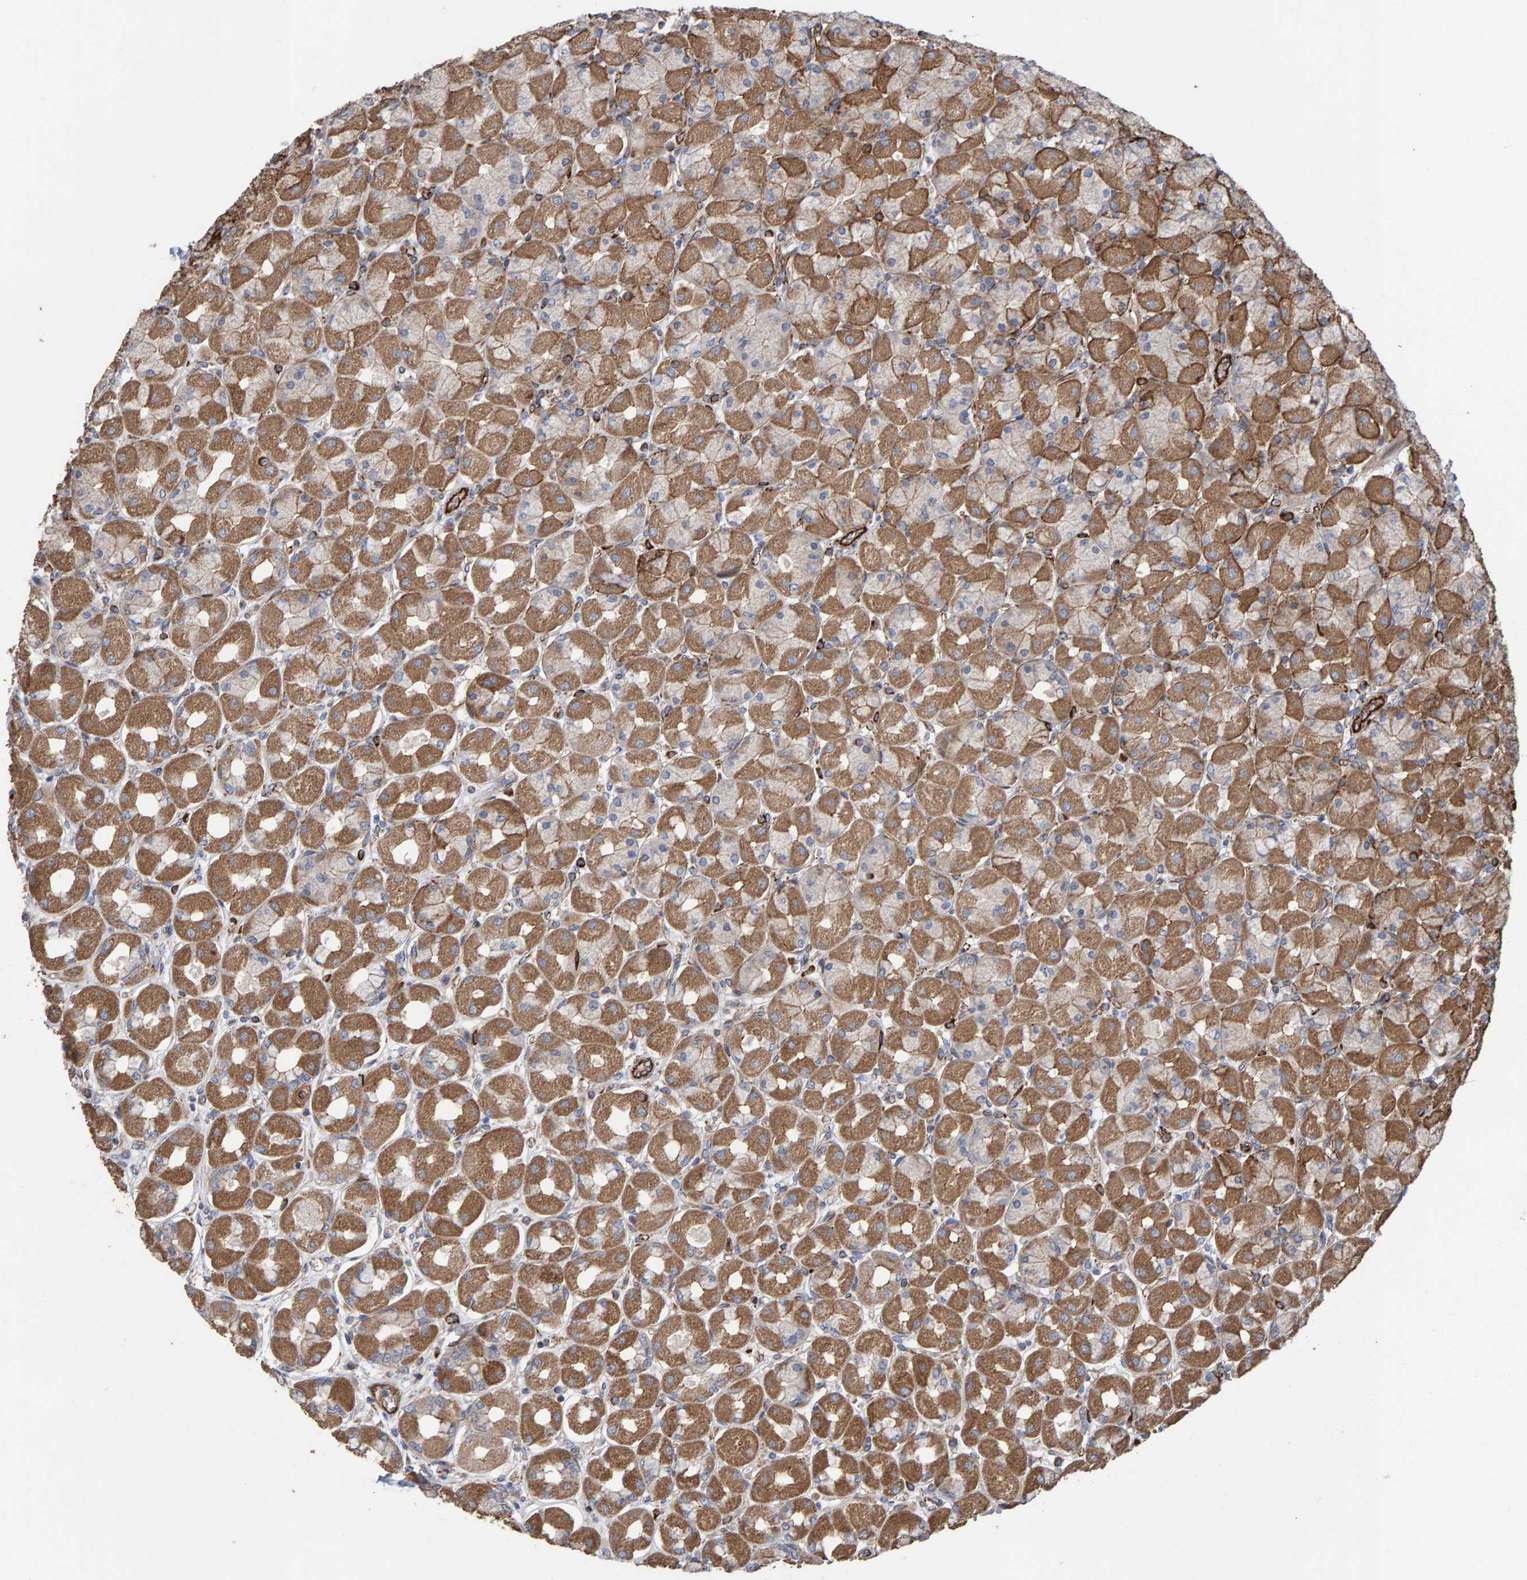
{"staining": {"intensity": "moderate", "quantity": ">75%", "location": "cytoplasmic/membranous"}, "tissue": "stomach", "cell_type": "Glandular cells", "image_type": "normal", "snomed": [{"axis": "morphology", "description": "Normal tissue, NOS"}, {"axis": "topography", "description": "Stomach, upper"}], "caption": "Immunohistochemistry histopathology image of unremarkable stomach stained for a protein (brown), which exhibits medium levels of moderate cytoplasmic/membranous staining in about >75% of glandular cells.", "gene": "ZNF347", "patient": {"sex": "female", "age": 56}}